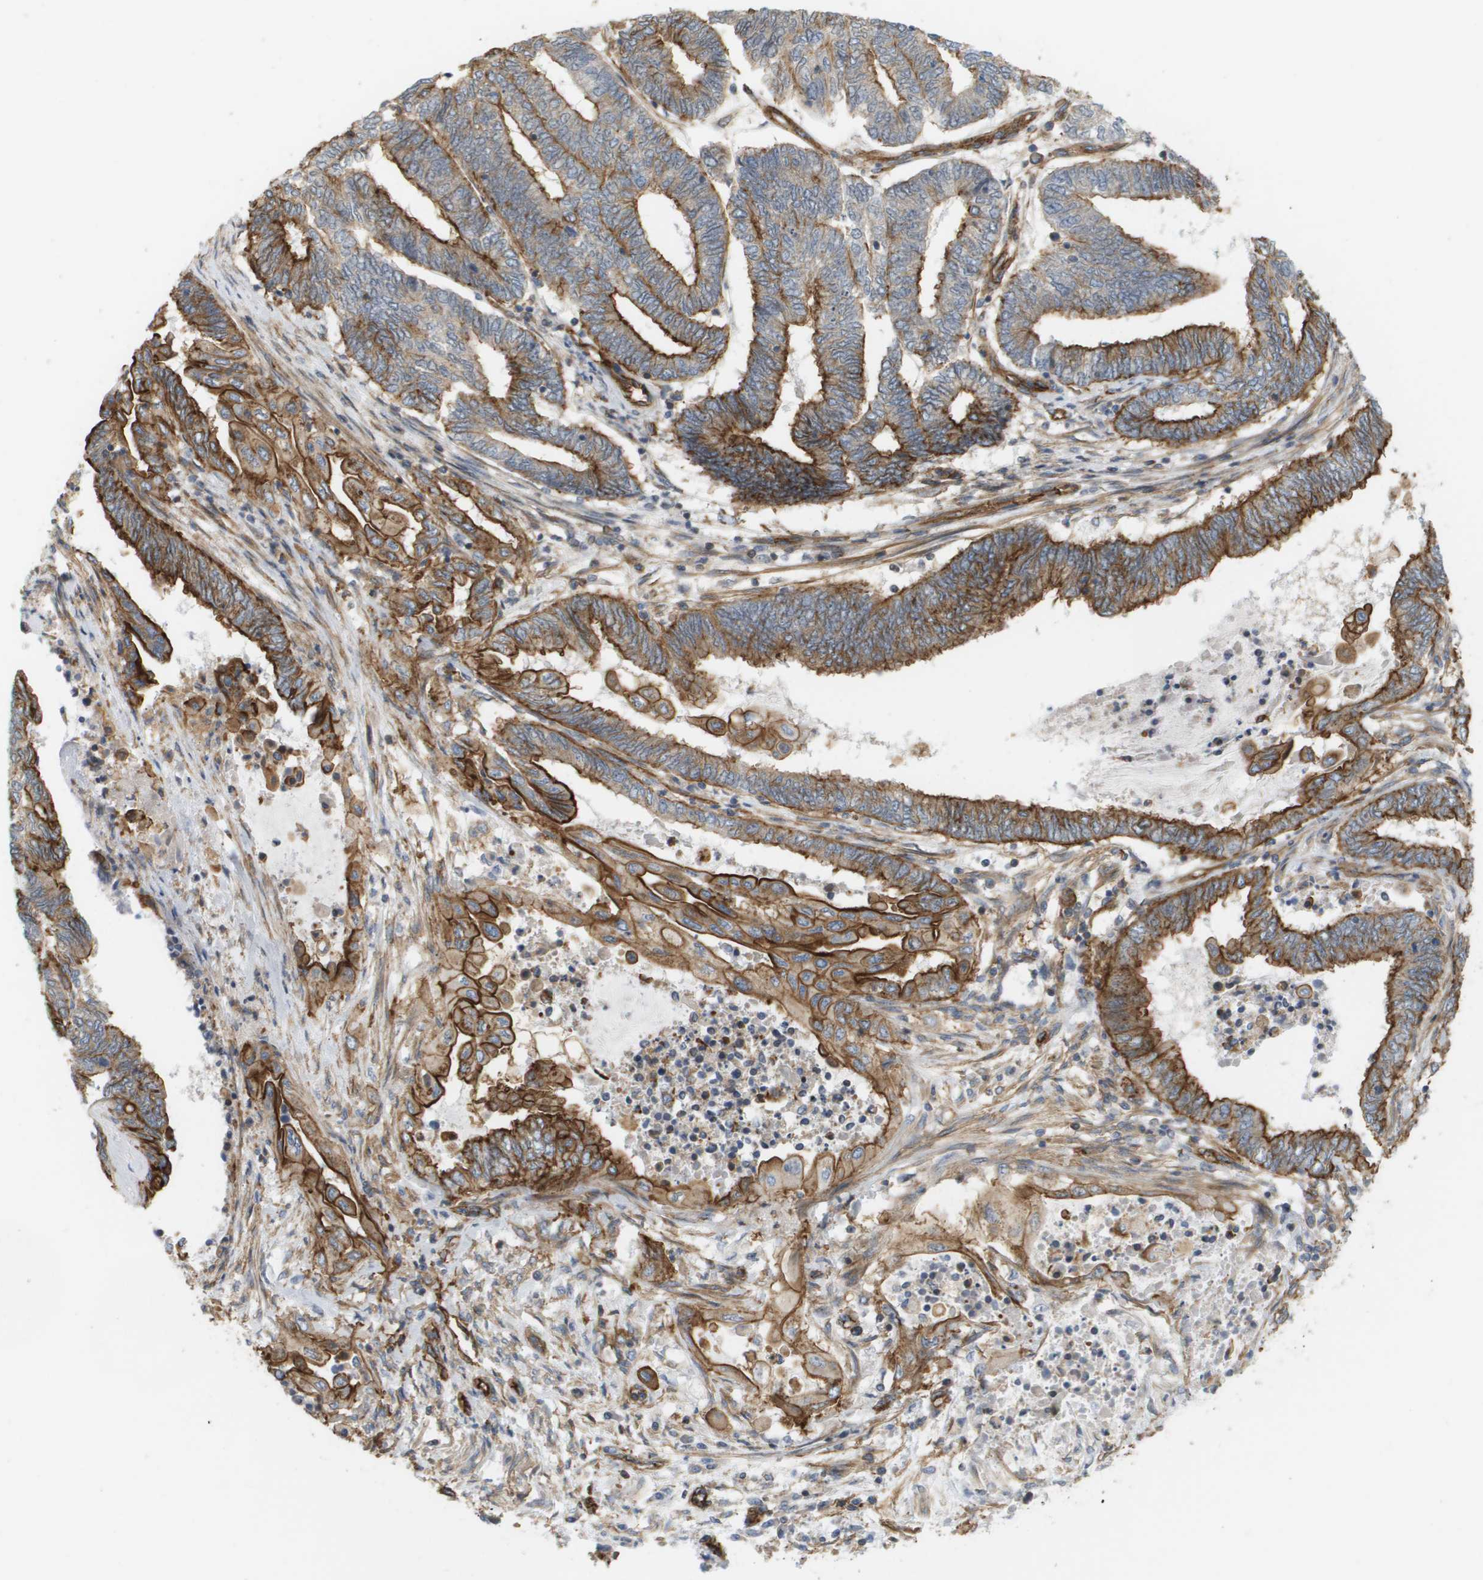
{"staining": {"intensity": "moderate", "quantity": ">75%", "location": "cytoplasmic/membranous"}, "tissue": "endometrial cancer", "cell_type": "Tumor cells", "image_type": "cancer", "snomed": [{"axis": "morphology", "description": "Adenocarcinoma, NOS"}, {"axis": "topography", "description": "Uterus"}, {"axis": "topography", "description": "Endometrium"}], "caption": "Tumor cells reveal medium levels of moderate cytoplasmic/membranous positivity in approximately >75% of cells in endometrial cancer.", "gene": "SGMS2", "patient": {"sex": "female", "age": 70}}